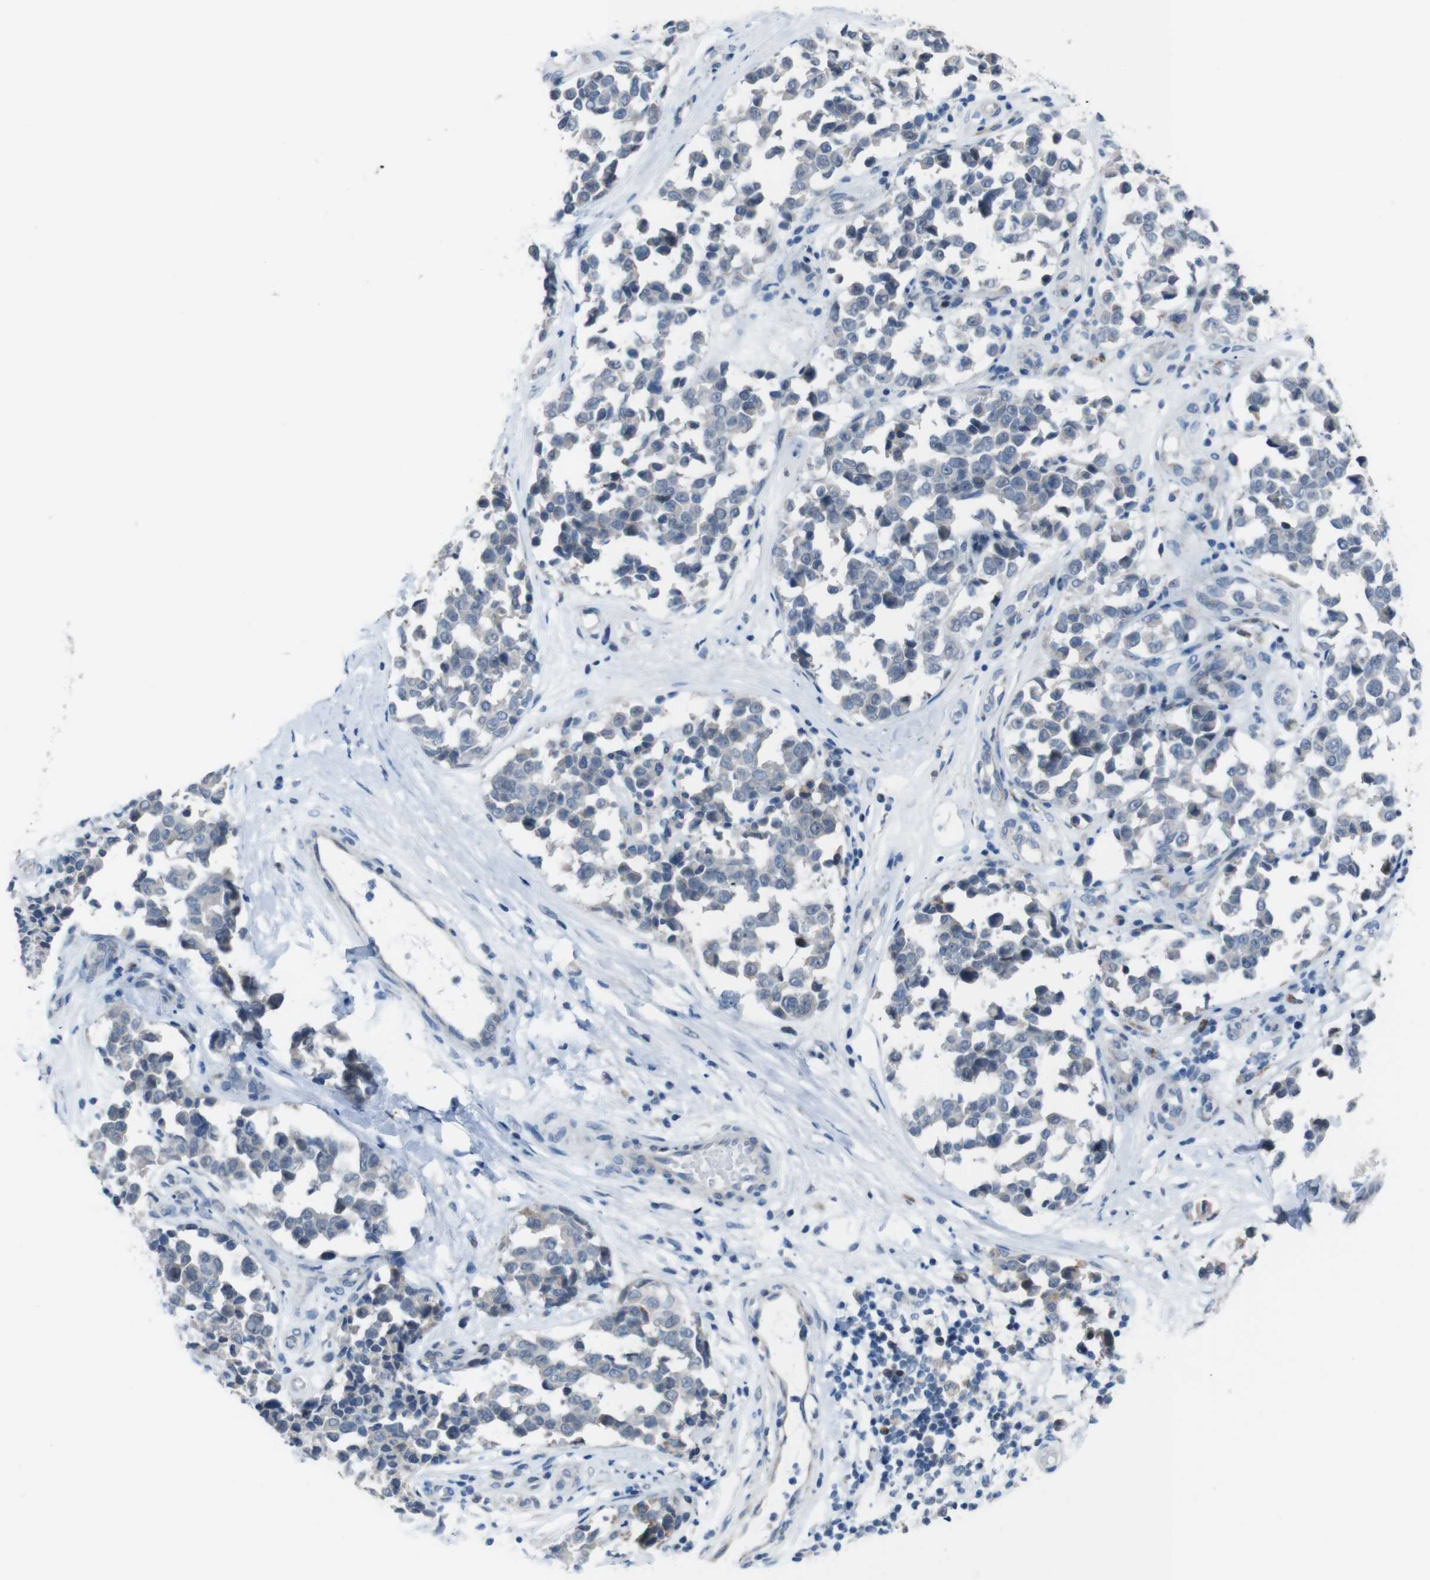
{"staining": {"intensity": "negative", "quantity": "none", "location": "none"}, "tissue": "melanoma", "cell_type": "Tumor cells", "image_type": "cancer", "snomed": [{"axis": "morphology", "description": "Malignant melanoma, NOS"}, {"axis": "topography", "description": "Skin"}], "caption": "An immunohistochemistry photomicrograph of melanoma is shown. There is no staining in tumor cells of melanoma.", "gene": "CDH22", "patient": {"sex": "female", "age": 64}}